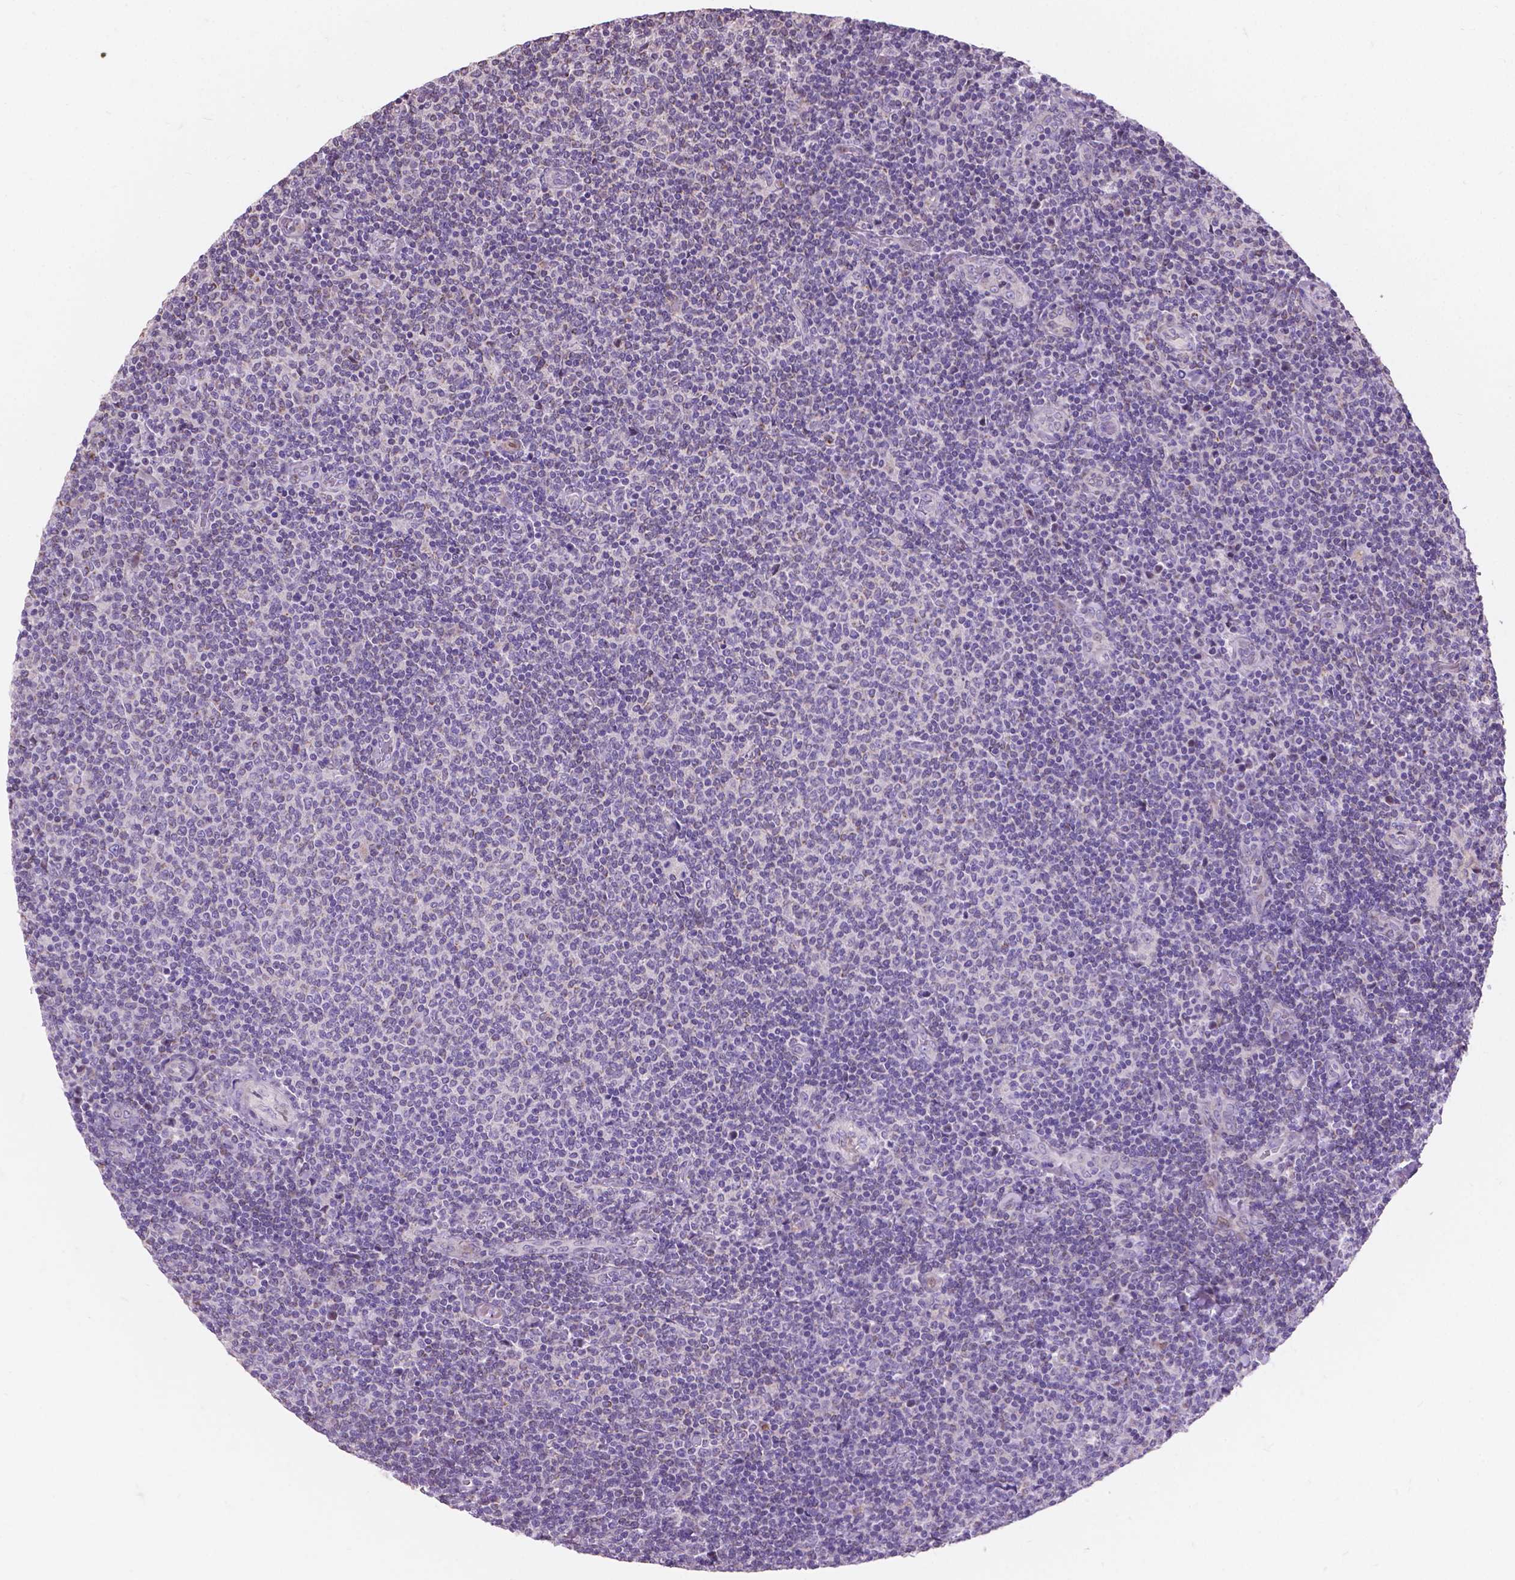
{"staining": {"intensity": "negative", "quantity": "none", "location": "none"}, "tissue": "lymphoma", "cell_type": "Tumor cells", "image_type": "cancer", "snomed": [{"axis": "morphology", "description": "Malignant lymphoma, non-Hodgkin's type, Low grade"}, {"axis": "topography", "description": "Lymph node"}], "caption": "Immunohistochemical staining of human lymphoma reveals no significant staining in tumor cells.", "gene": "MYH14", "patient": {"sex": "male", "age": 52}}